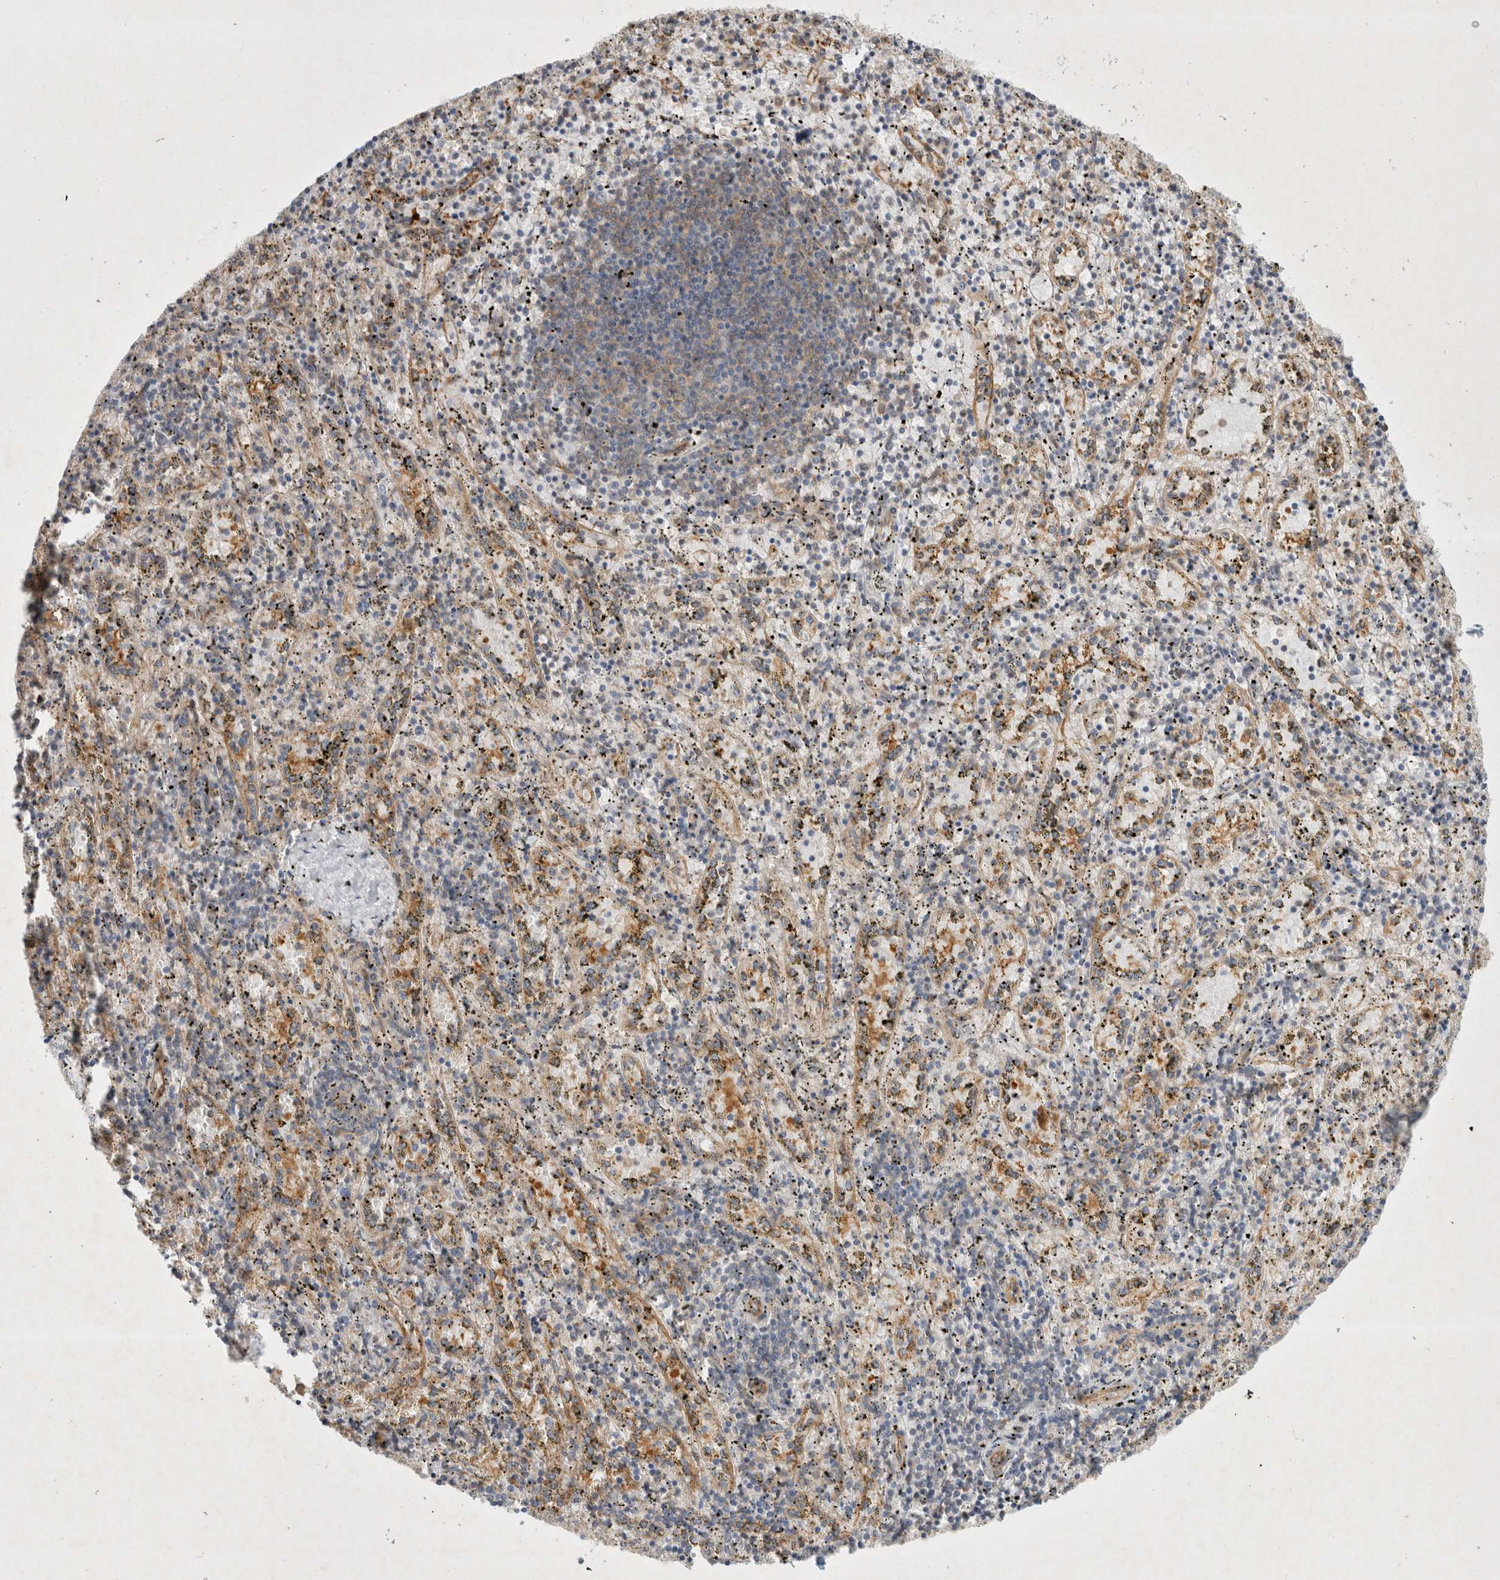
{"staining": {"intensity": "moderate", "quantity": "<25%", "location": "cytoplasmic/membranous"}, "tissue": "spleen", "cell_type": "Cells in red pulp", "image_type": "normal", "snomed": [{"axis": "morphology", "description": "Normal tissue, NOS"}, {"axis": "topography", "description": "Spleen"}], "caption": "A high-resolution histopathology image shows immunohistochemistry staining of benign spleen, which reveals moderate cytoplasmic/membranous expression in about <25% of cells in red pulp. The staining was performed using DAB to visualize the protein expression in brown, while the nuclei were stained in blue with hematoxylin (Magnification: 20x).", "gene": "GPR150", "patient": {"sex": "male", "age": 11}}